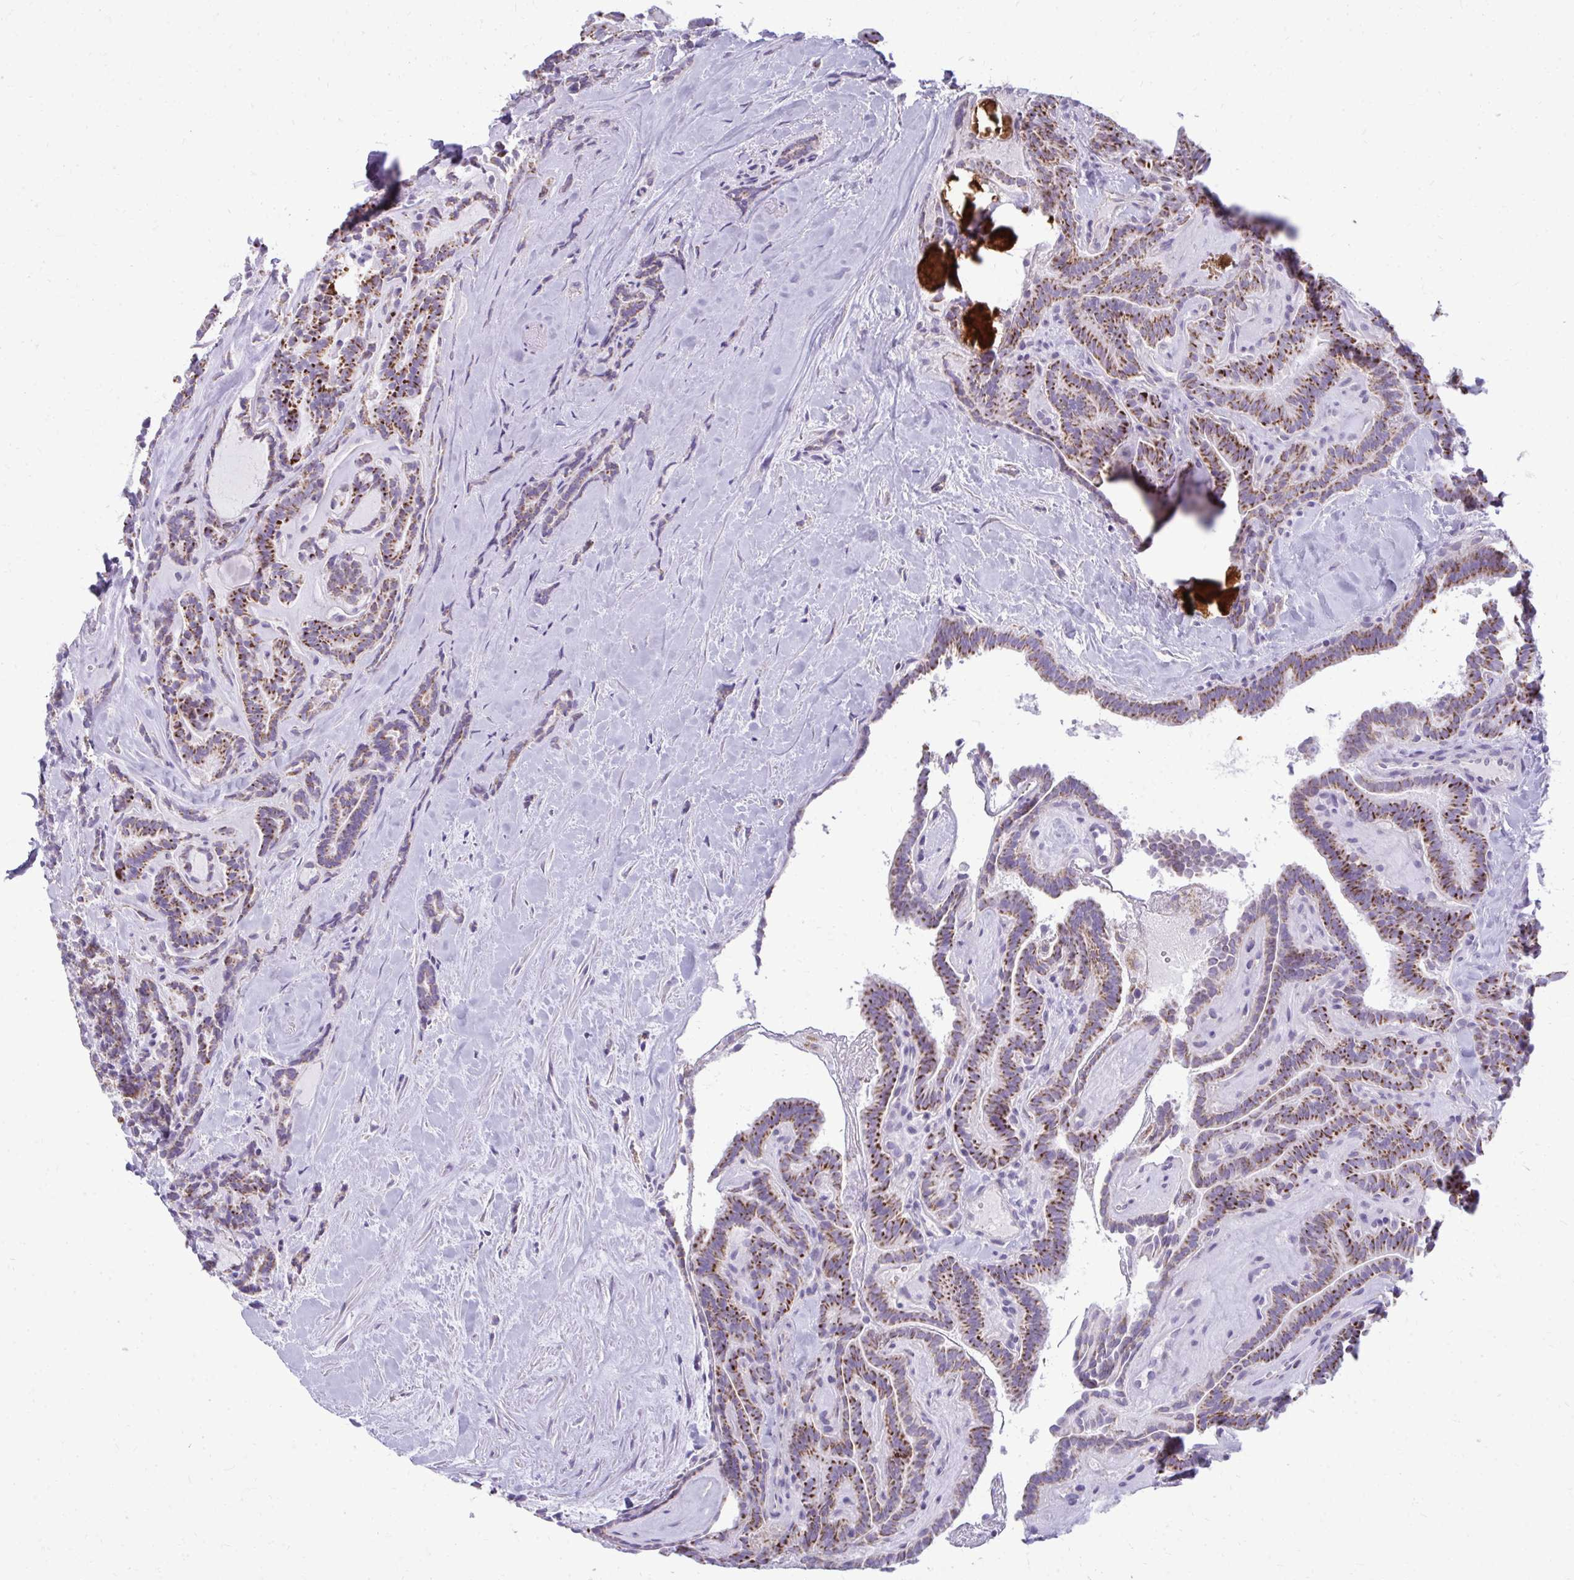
{"staining": {"intensity": "strong", "quantity": ">75%", "location": "cytoplasmic/membranous"}, "tissue": "thyroid cancer", "cell_type": "Tumor cells", "image_type": "cancer", "snomed": [{"axis": "morphology", "description": "Papillary adenocarcinoma, NOS"}, {"axis": "topography", "description": "Thyroid gland"}], "caption": "Immunohistochemical staining of thyroid cancer (papillary adenocarcinoma) shows high levels of strong cytoplasmic/membranous expression in about >75% of tumor cells.", "gene": "IFIT1", "patient": {"sex": "female", "age": 21}}